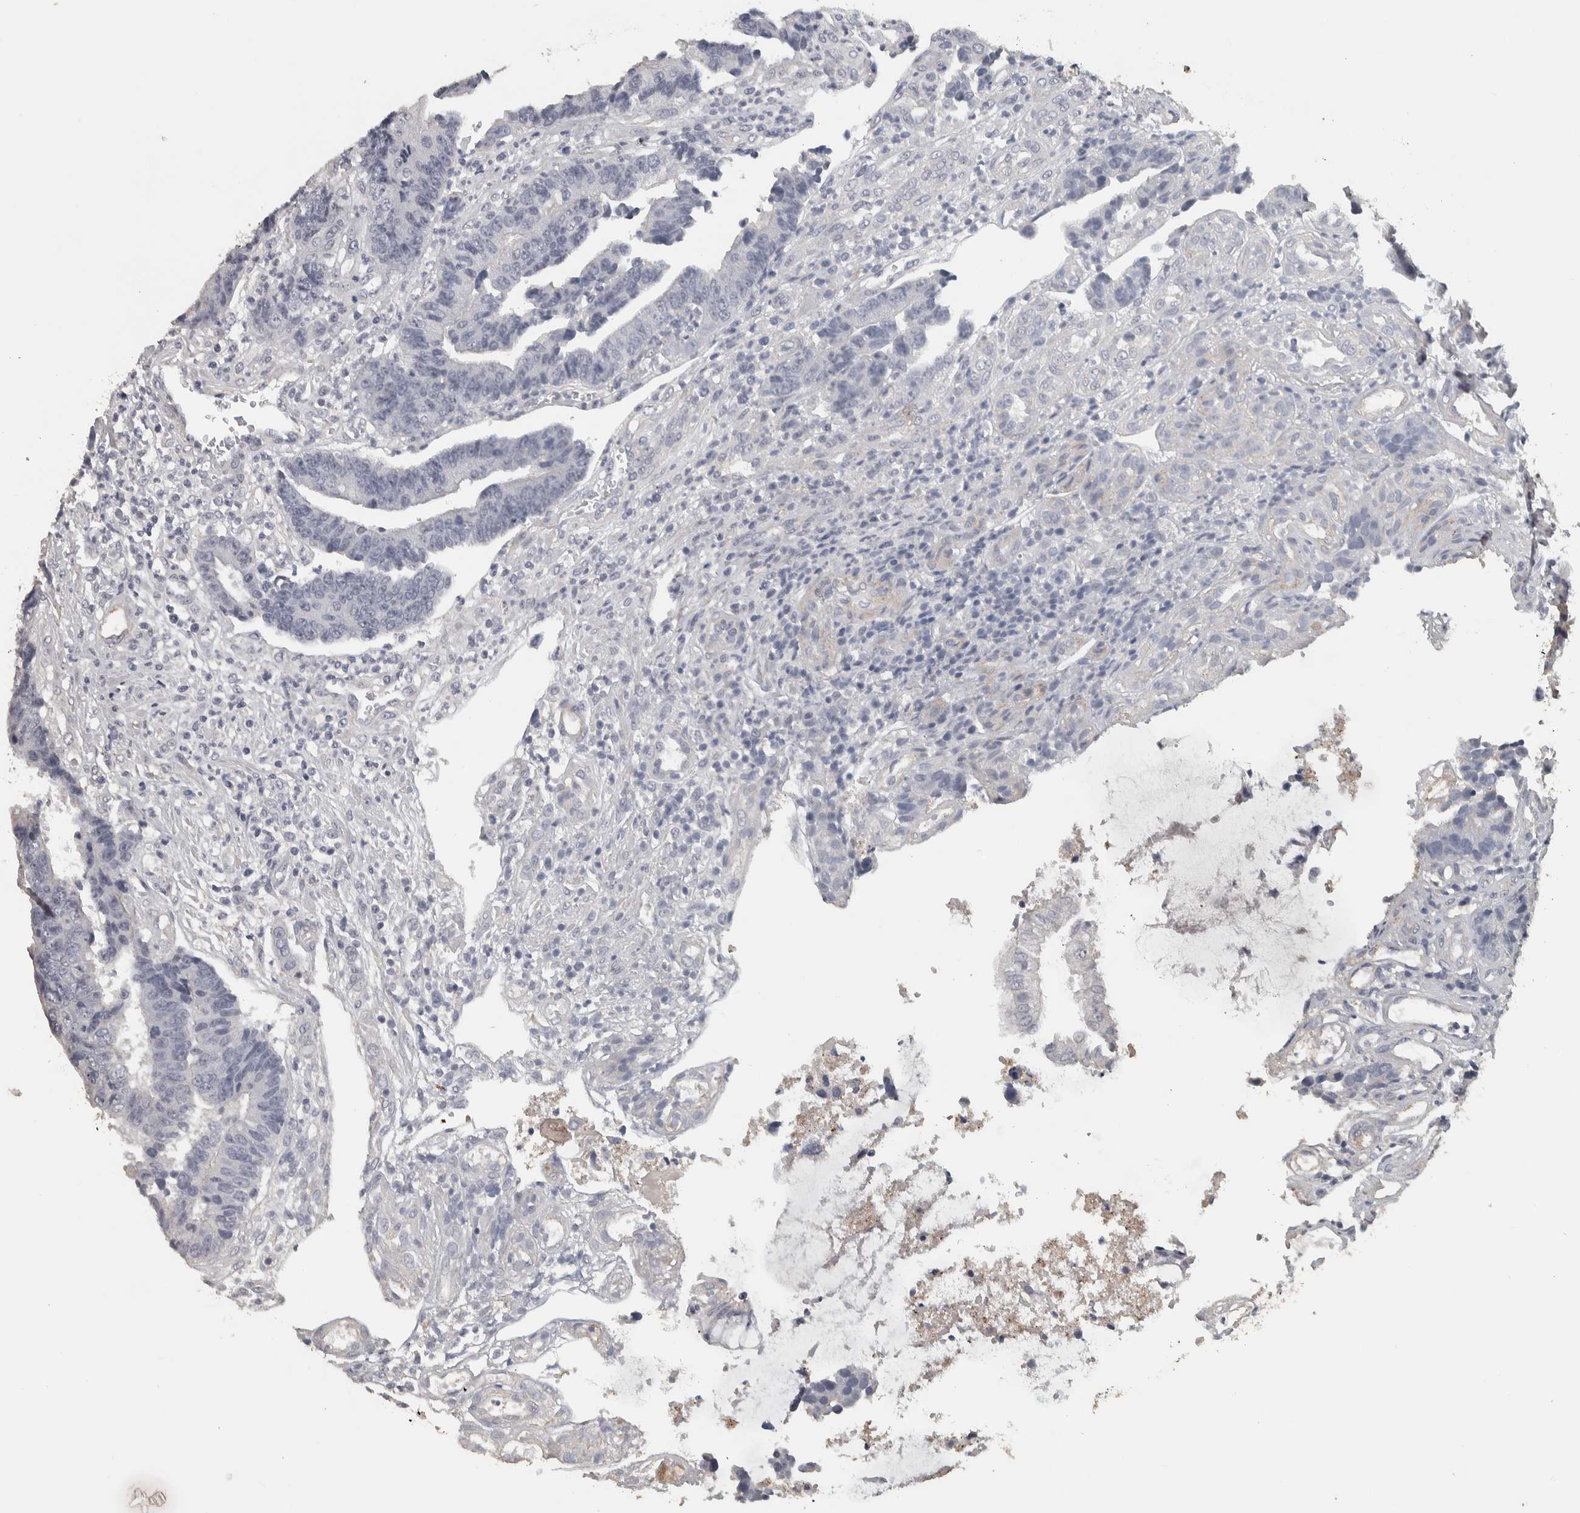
{"staining": {"intensity": "negative", "quantity": "none", "location": "none"}, "tissue": "colorectal cancer", "cell_type": "Tumor cells", "image_type": "cancer", "snomed": [{"axis": "morphology", "description": "Adenocarcinoma, NOS"}, {"axis": "topography", "description": "Rectum"}], "caption": "Human adenocarcinoma (colorectal) stained for a protein using immunohistochemistry (IHC) exhibits no staining in tumor cells.", "gene": "DCAF10", "patient": {"sex": "male", "age": 84}}